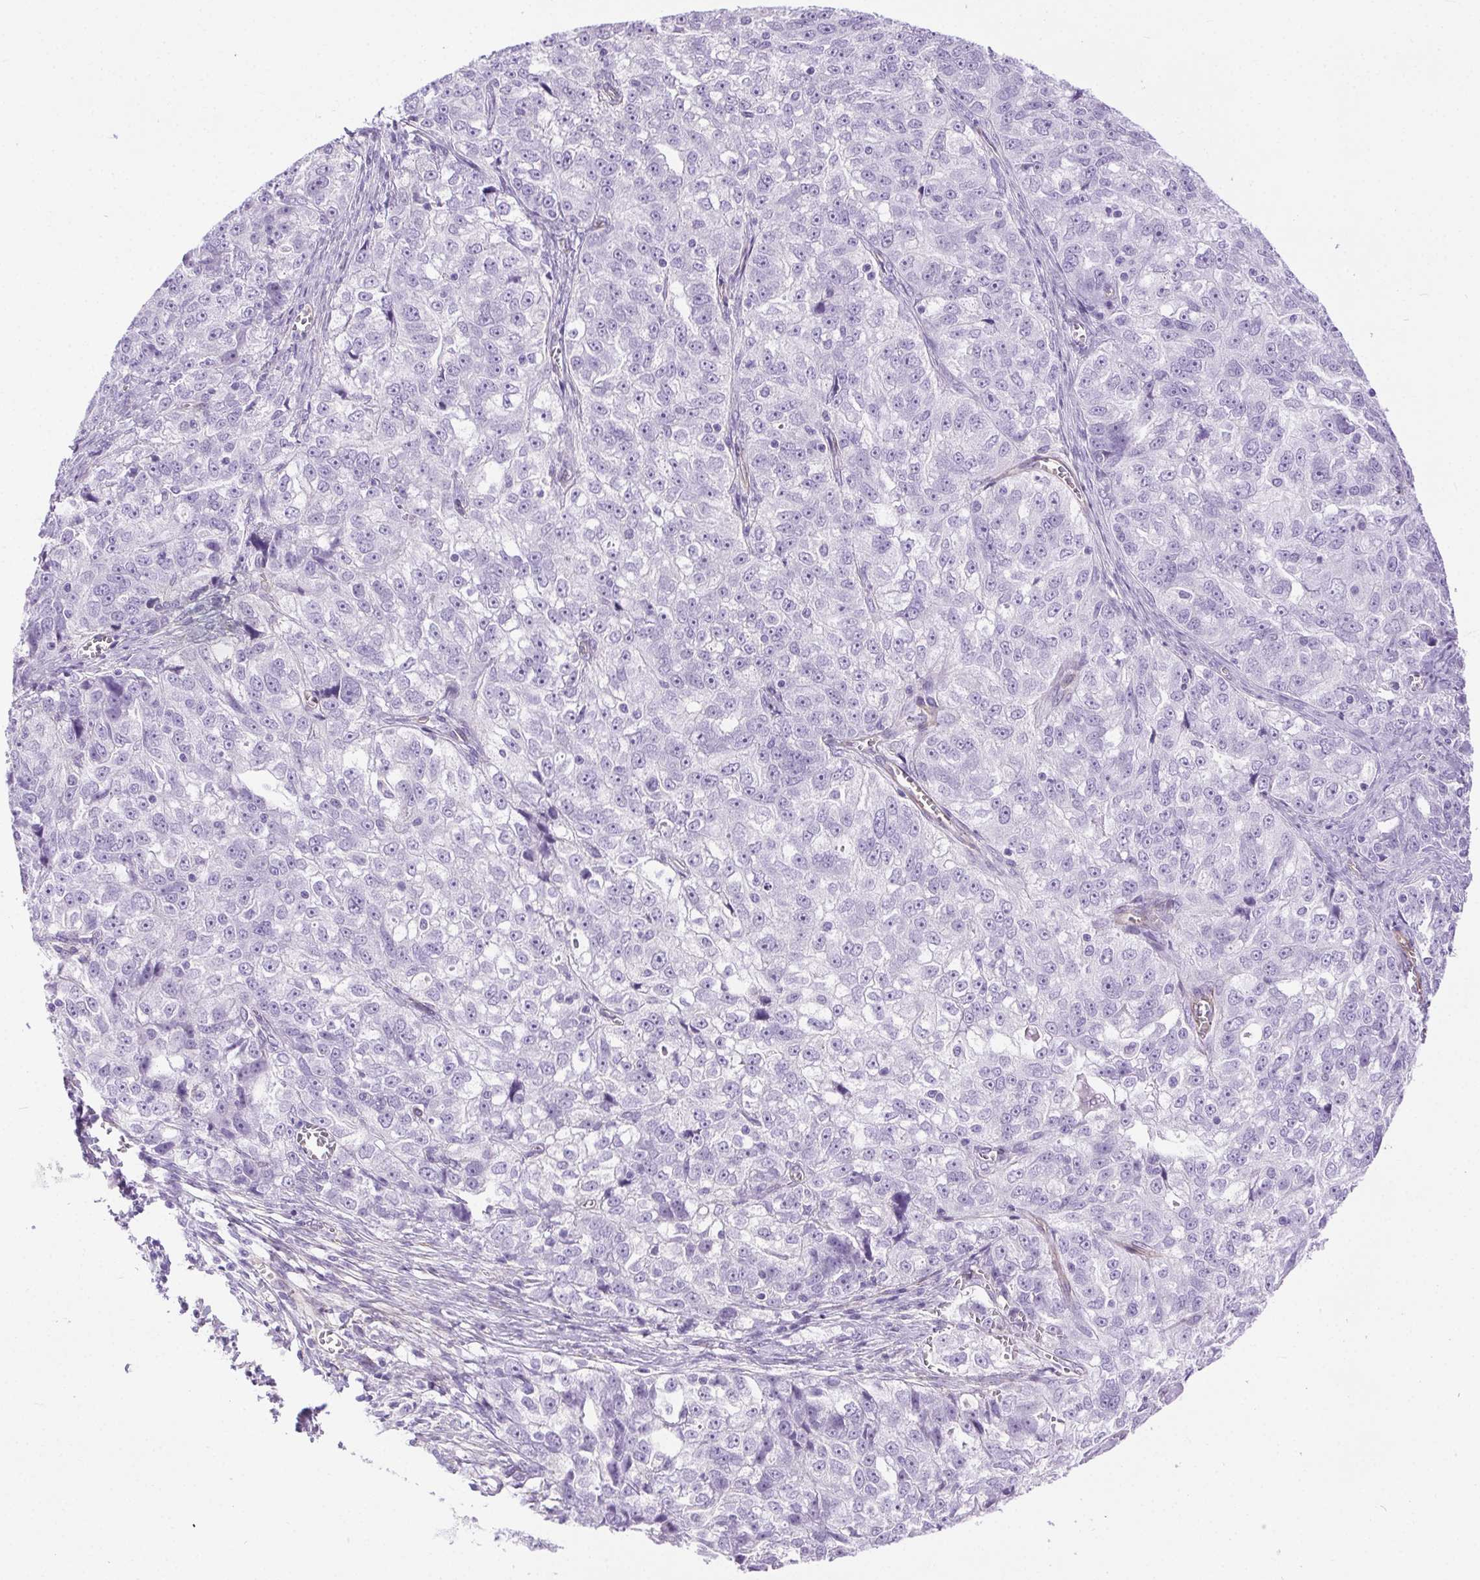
{"staining": {"intensity": "negative", "quantity": "none", "location": "none"}, "tissue": "ovarian cancer", "cell_type": "Tumor cells", "image_type": "cancer", "snomed": [{"axis": "morphology", "description": "Cystadenocarcinoma, serous, NOS"}, {"axis": "topography", "description": "Ovary"}], "caption": "Serous cystadenocarcinoma (ovarian) was stained to show a protein in brown. There is no significant positivity in tumor cells.", "gene": "SHCBP1L", "patient": {"sex": "female", "age": 51}}